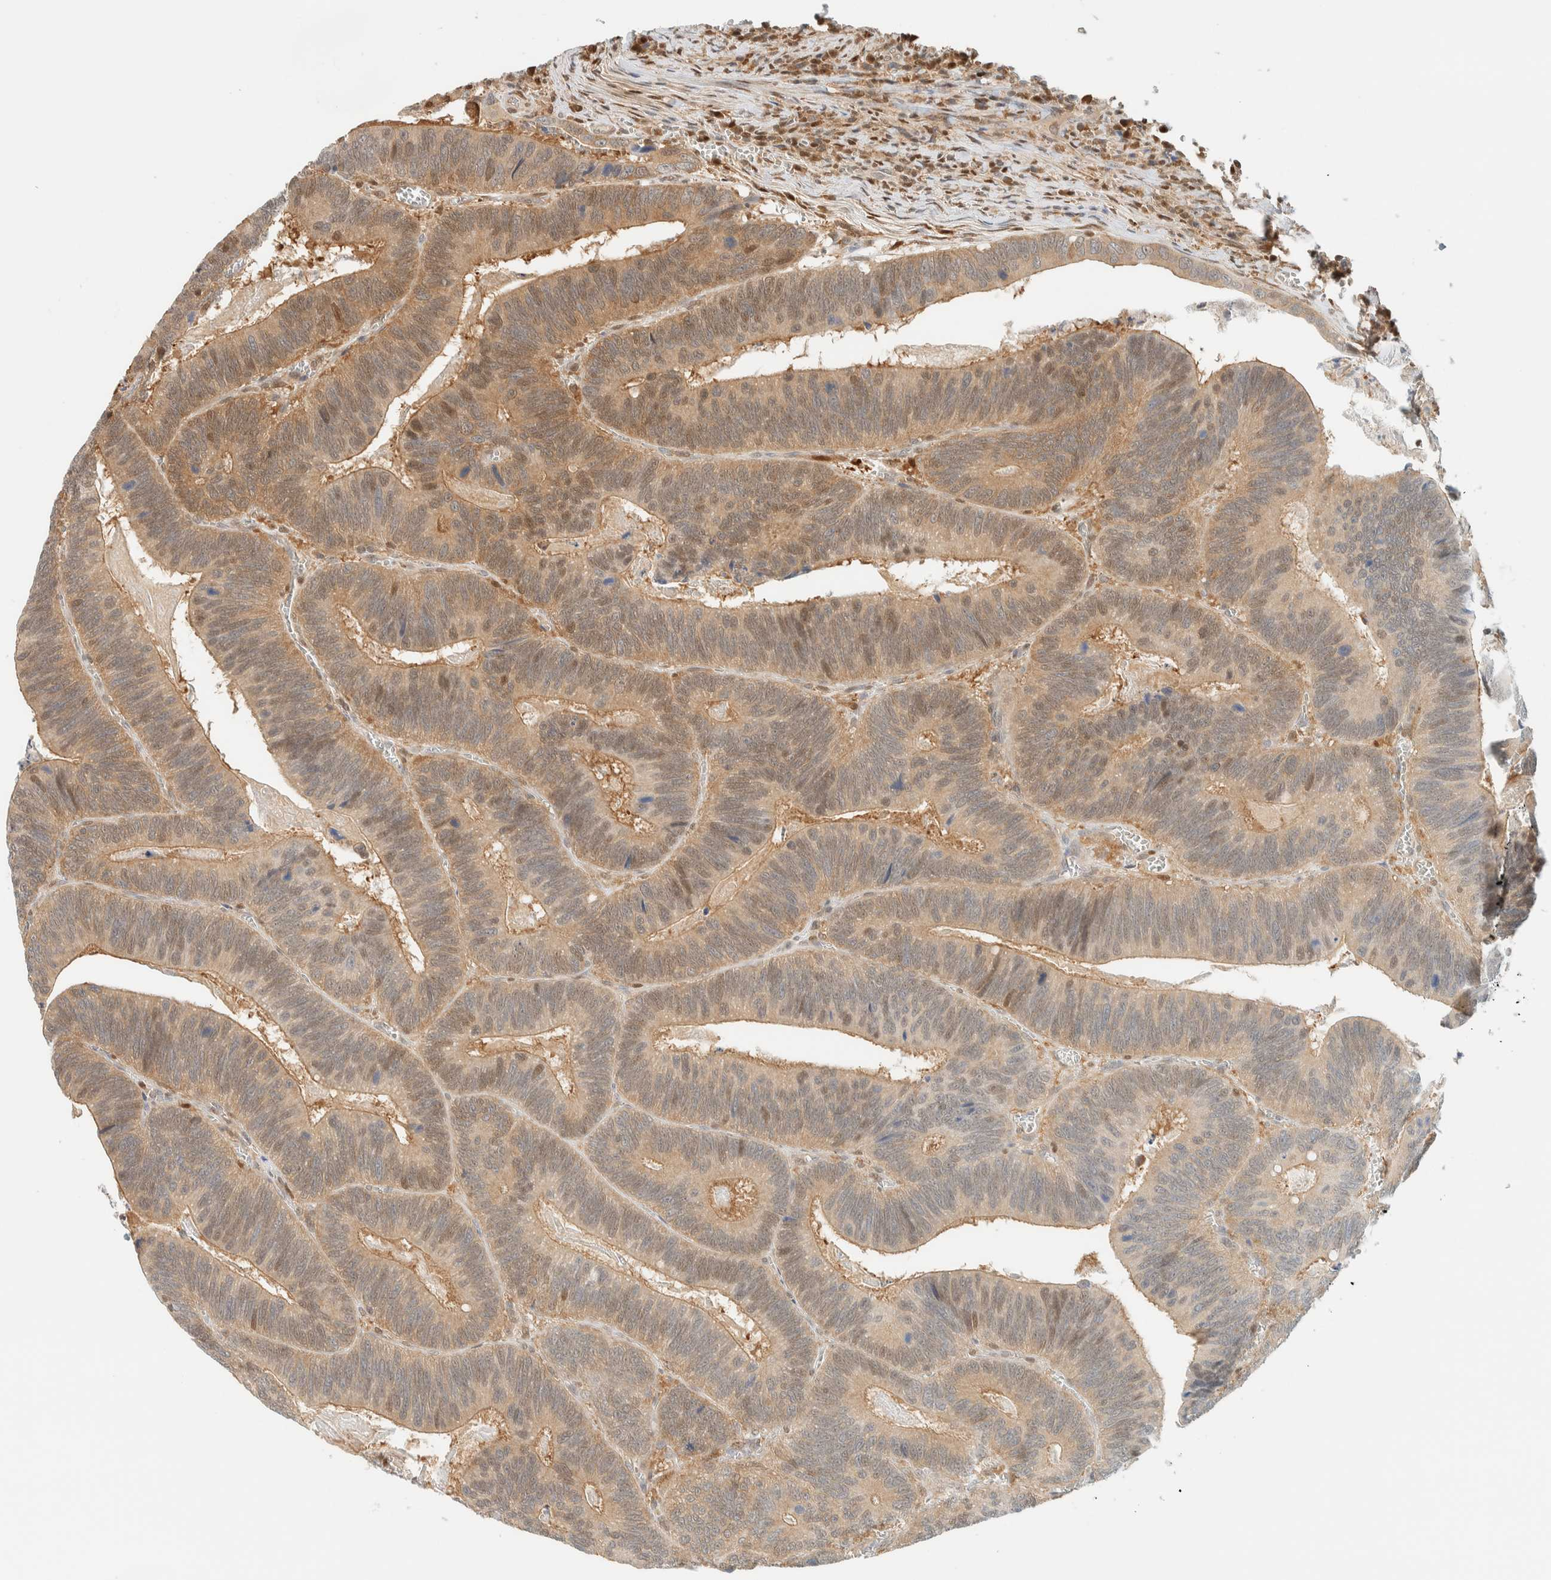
{"staining": {"intensity": "moderate", "quantity": ">75%", "location": "cytoplasmic/membranous,nuclear"}, "tissue": "colorectal cancer", "cell_type": "Tumor cells", "image_type": "cancer", "snomed": [{"axis": "morphology", "description": "Inflammation, NOS"}, {"axis": "morphology", "description": "Adenocarcinoma, NOS"}, {"axis": "topography", "description": "Colon"}], "caption": "IHC staining of adenocarcinoma (colorectal), which exhibits medium levels of moderate cytoplasmic/membranous and nuclear staining in approximately >75% of tumor cells indicating moderate cytoplasmic/membranous and nuclear protein expression. The staining was performed using DAB (3,3'-diaminobenzidine) (brown) for protein detection and nuclei were counterstained in hematoxylin (blue).", "gene": "ZBTB37", "patient": {"sex": "male", "age": 72}}